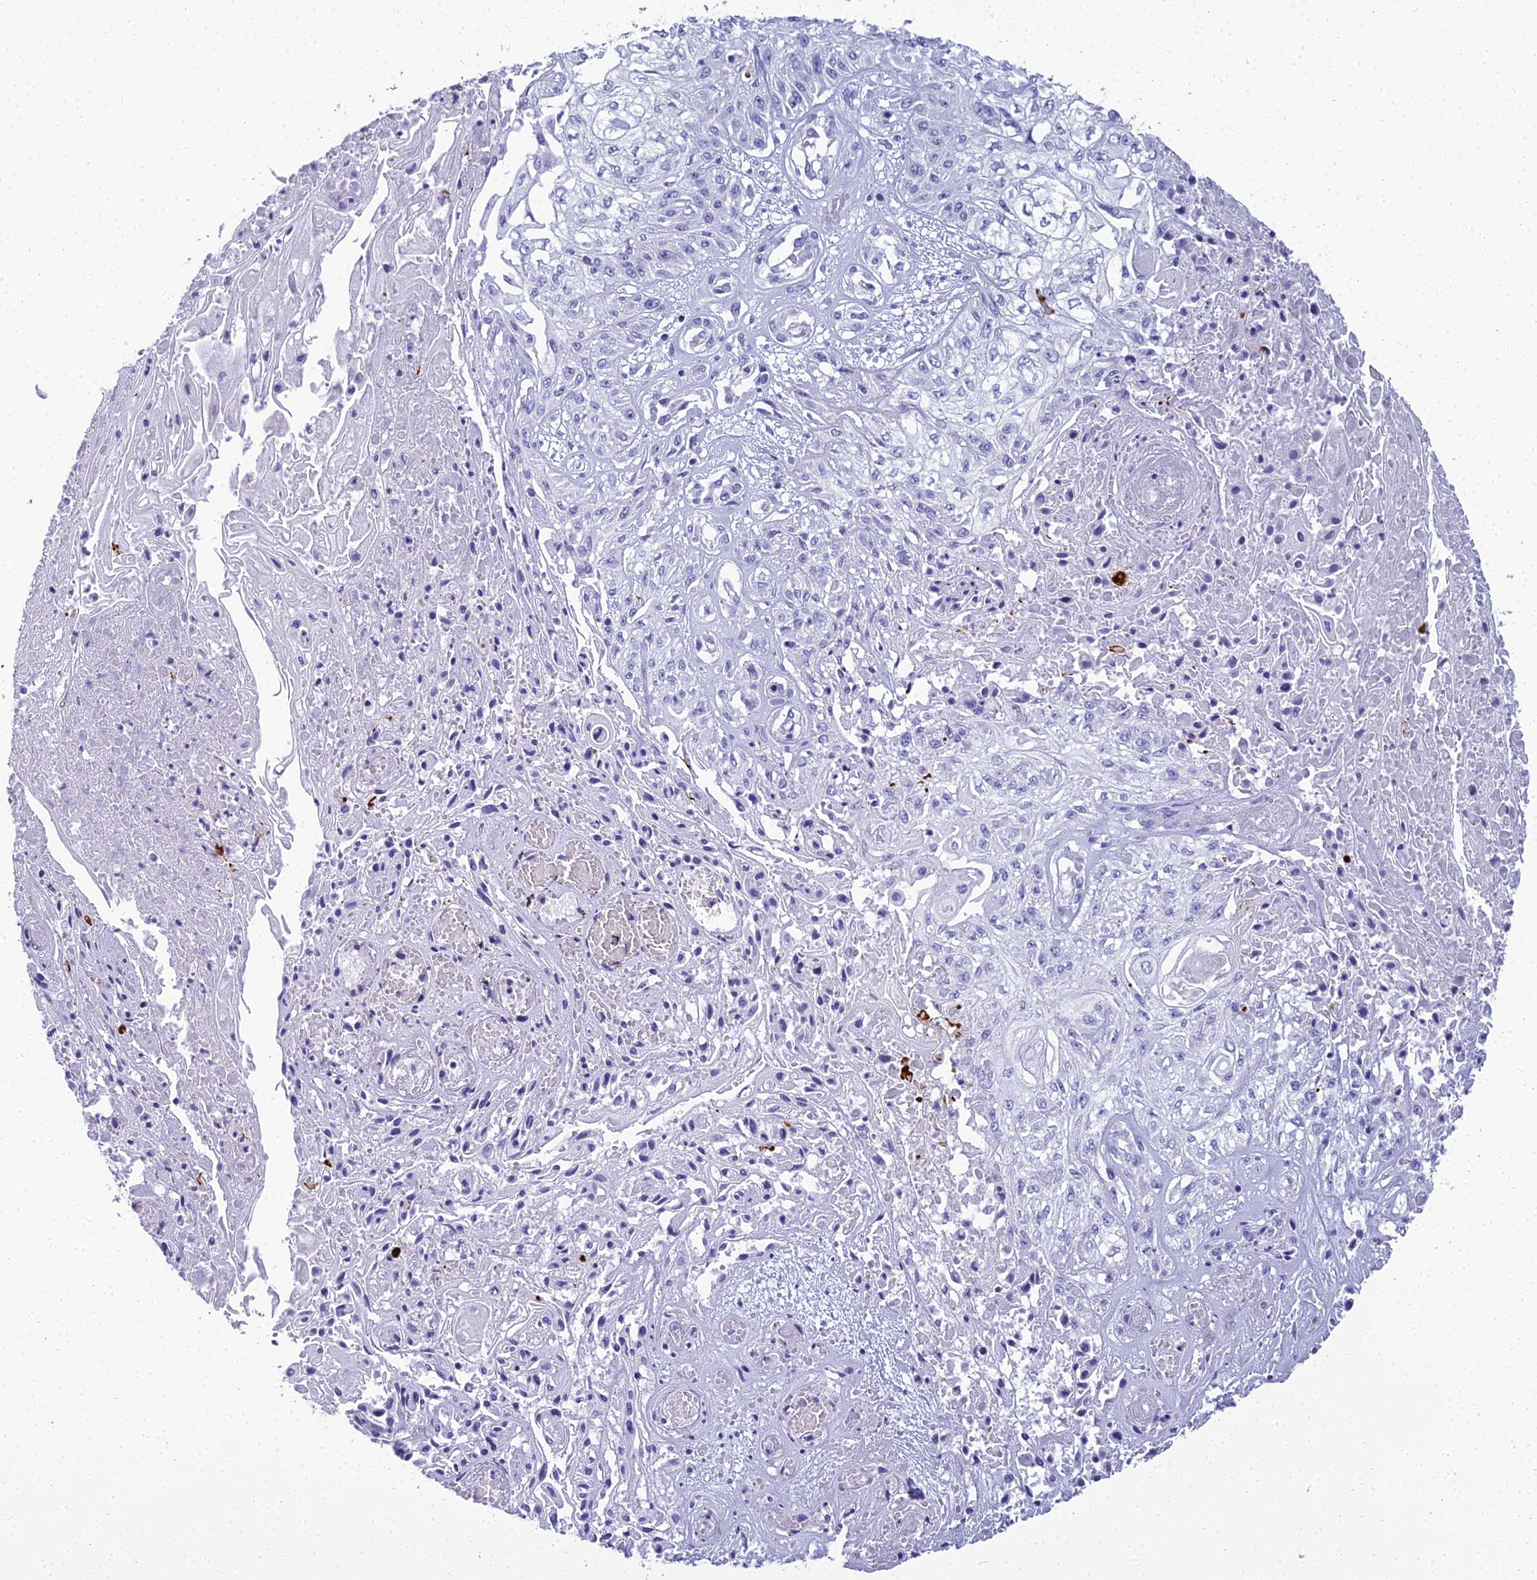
{"staining": {"intensity": "negative", "quantity": "none", "location": "none"}, "tissue": "skin cancer", "cell_type": "Tumor cells", "image_type": "cancer", "snomed": [{"axis": "morphology", "description": "Squamous cell carcinoma, NOS"}, {"axis": "morphology", "description": "Squamous cell carcinoma, metastatic, NOS"}, {"axis": "topography", "description": "Skin"}, {"axis": "topography", "description": "Lymph node"}], "caption": "This is an immunohistochemistry micrograph of skin cancer. There is no staining in tumor cells.", "gene": "NINJ1", "patient": {"sex": "male", "age": 75}}